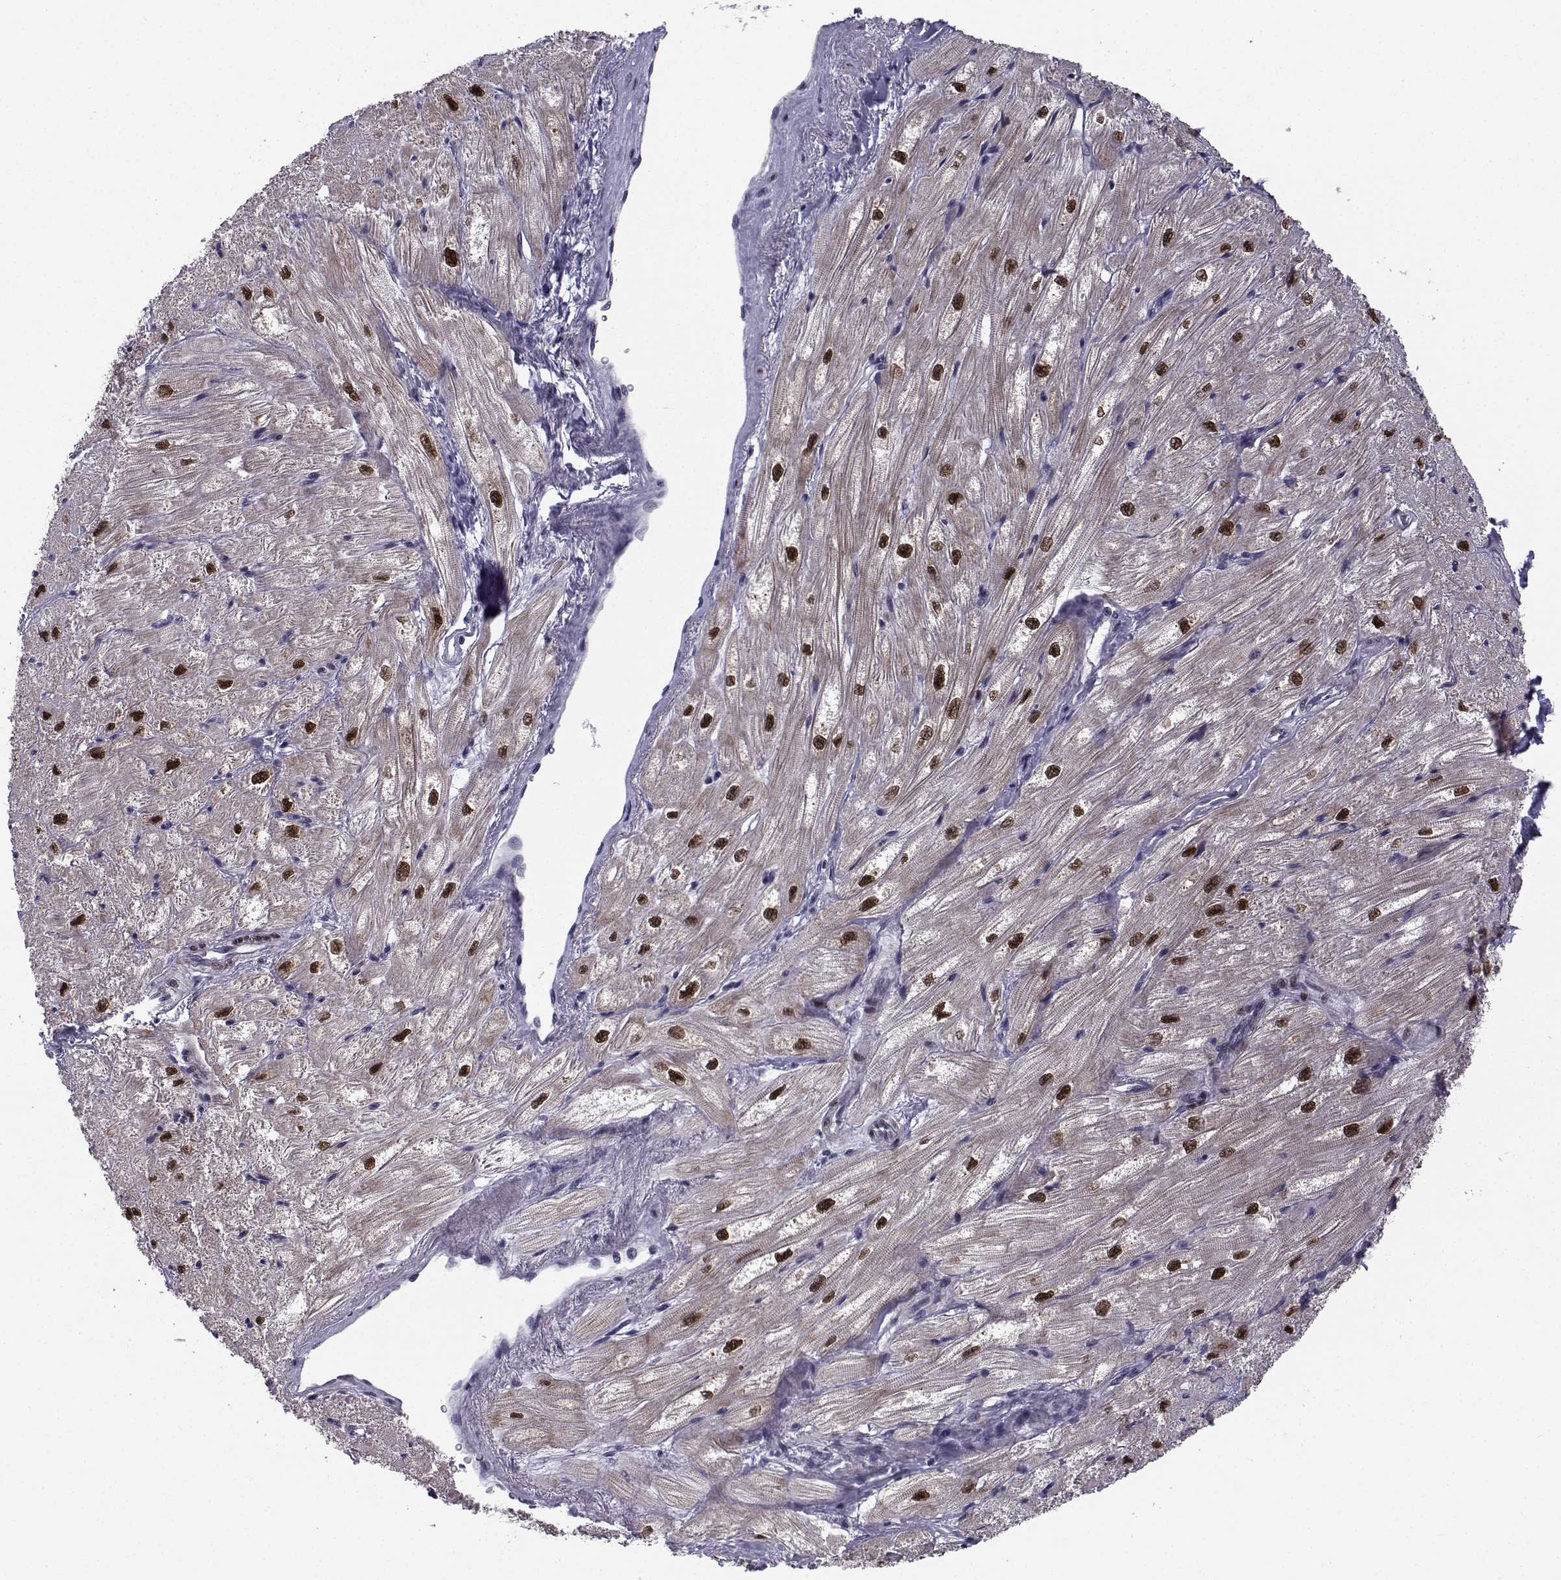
{"staining": {"intensity": "strong", "quantity": ">75%", "location": "nuclear"}, "tissue": "heart muscle", "cell_type": "Cardiomyocytes", "image_type": "normal", "snomed": [{"axis": "morphology", "description": "Normal tissue, NOS"}, {"axis": "topography", "description": "Heart"}], "caption": "Brown immunohistochemical staining in normal heart muscle shows strong nuclear expression in about >75% of cardiomyocytes.", "gene": "RBM24", "patient": {"sex": "male", "age": 57}}